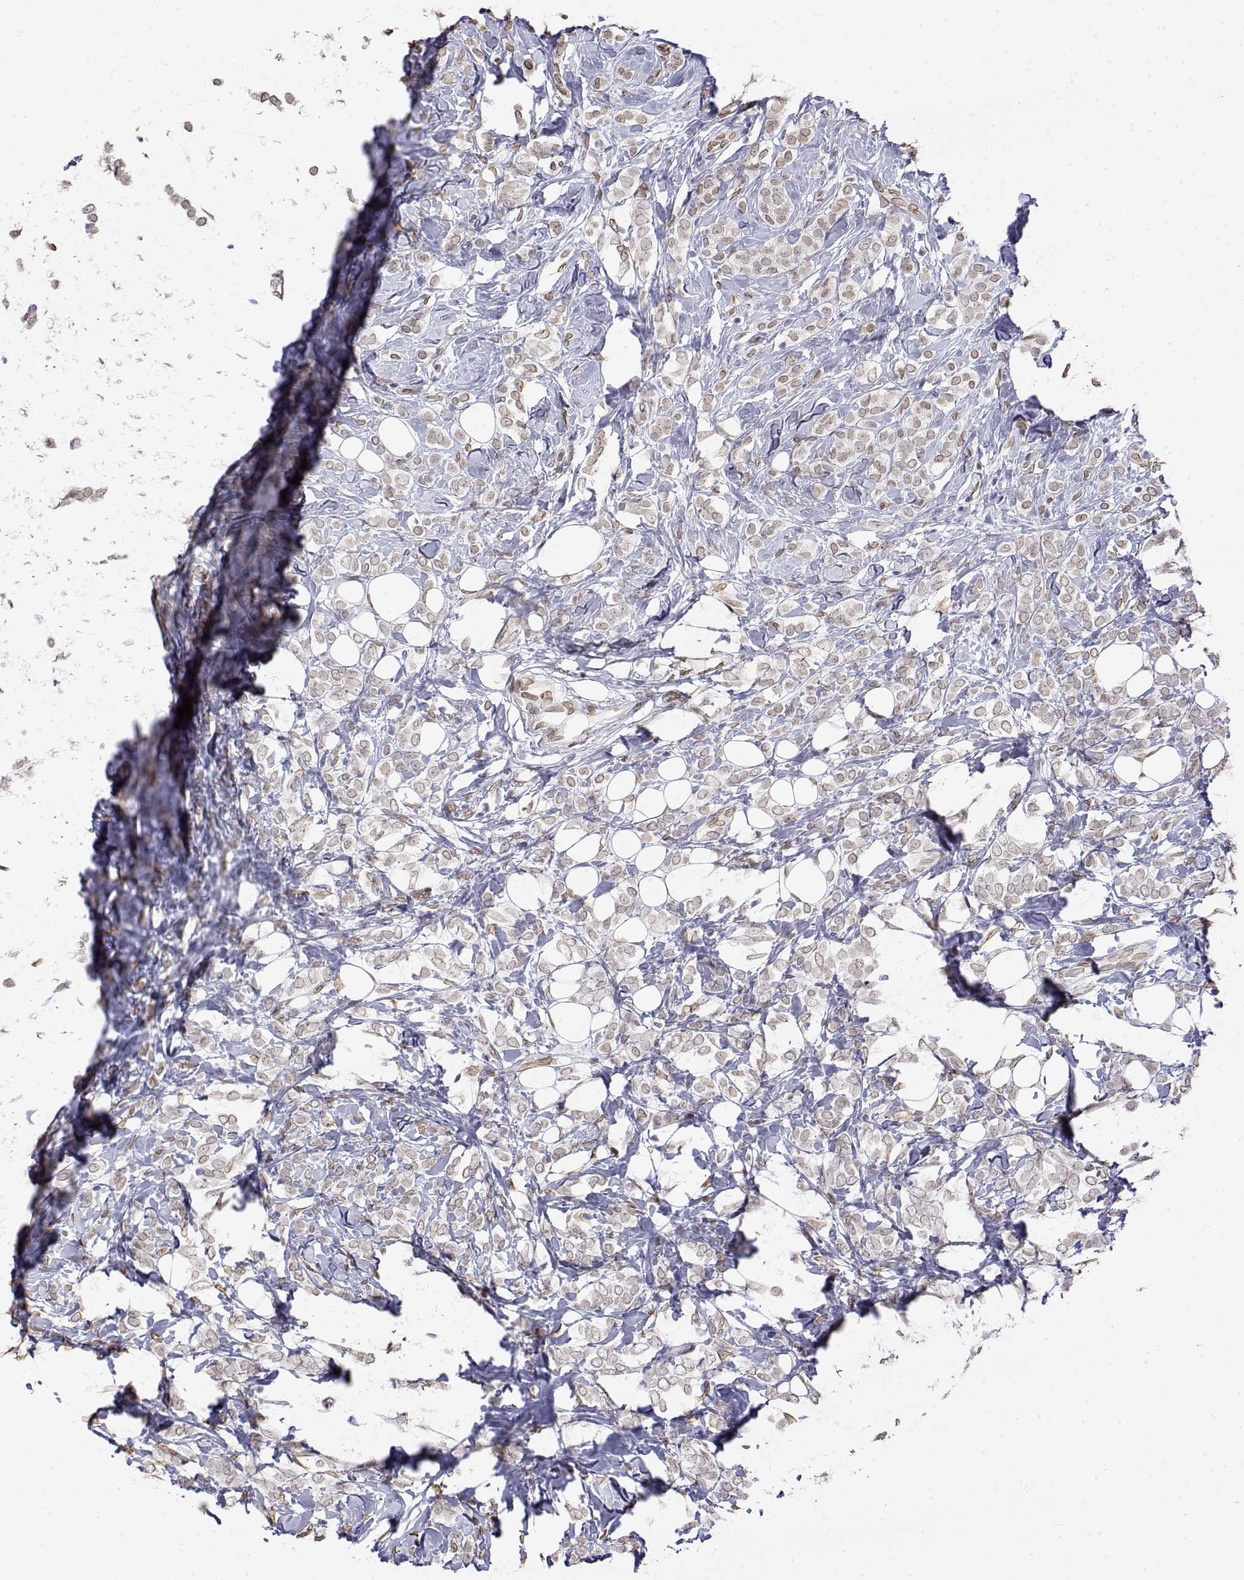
{"staining": {"intensity": "weak", "quantity": ">75%", "location": "nuclear"}, "tissue": "breast cancer", "cell_type": "Tumor cells", "image_type": "cancer", "snomed": [{"axis": "morphology", "description": "Lobular carcinoma"}, {"axis": "topography", "description": "Breast"}], "caption": "Breast cancer (lobular carcinoma) stained with immunohistochemistry (IHC) demonstrates weak nuclear positivity in about >75% of tumor cells.", "gene": "ZNF532", "patient": {"sex": "female", "age": 49}}